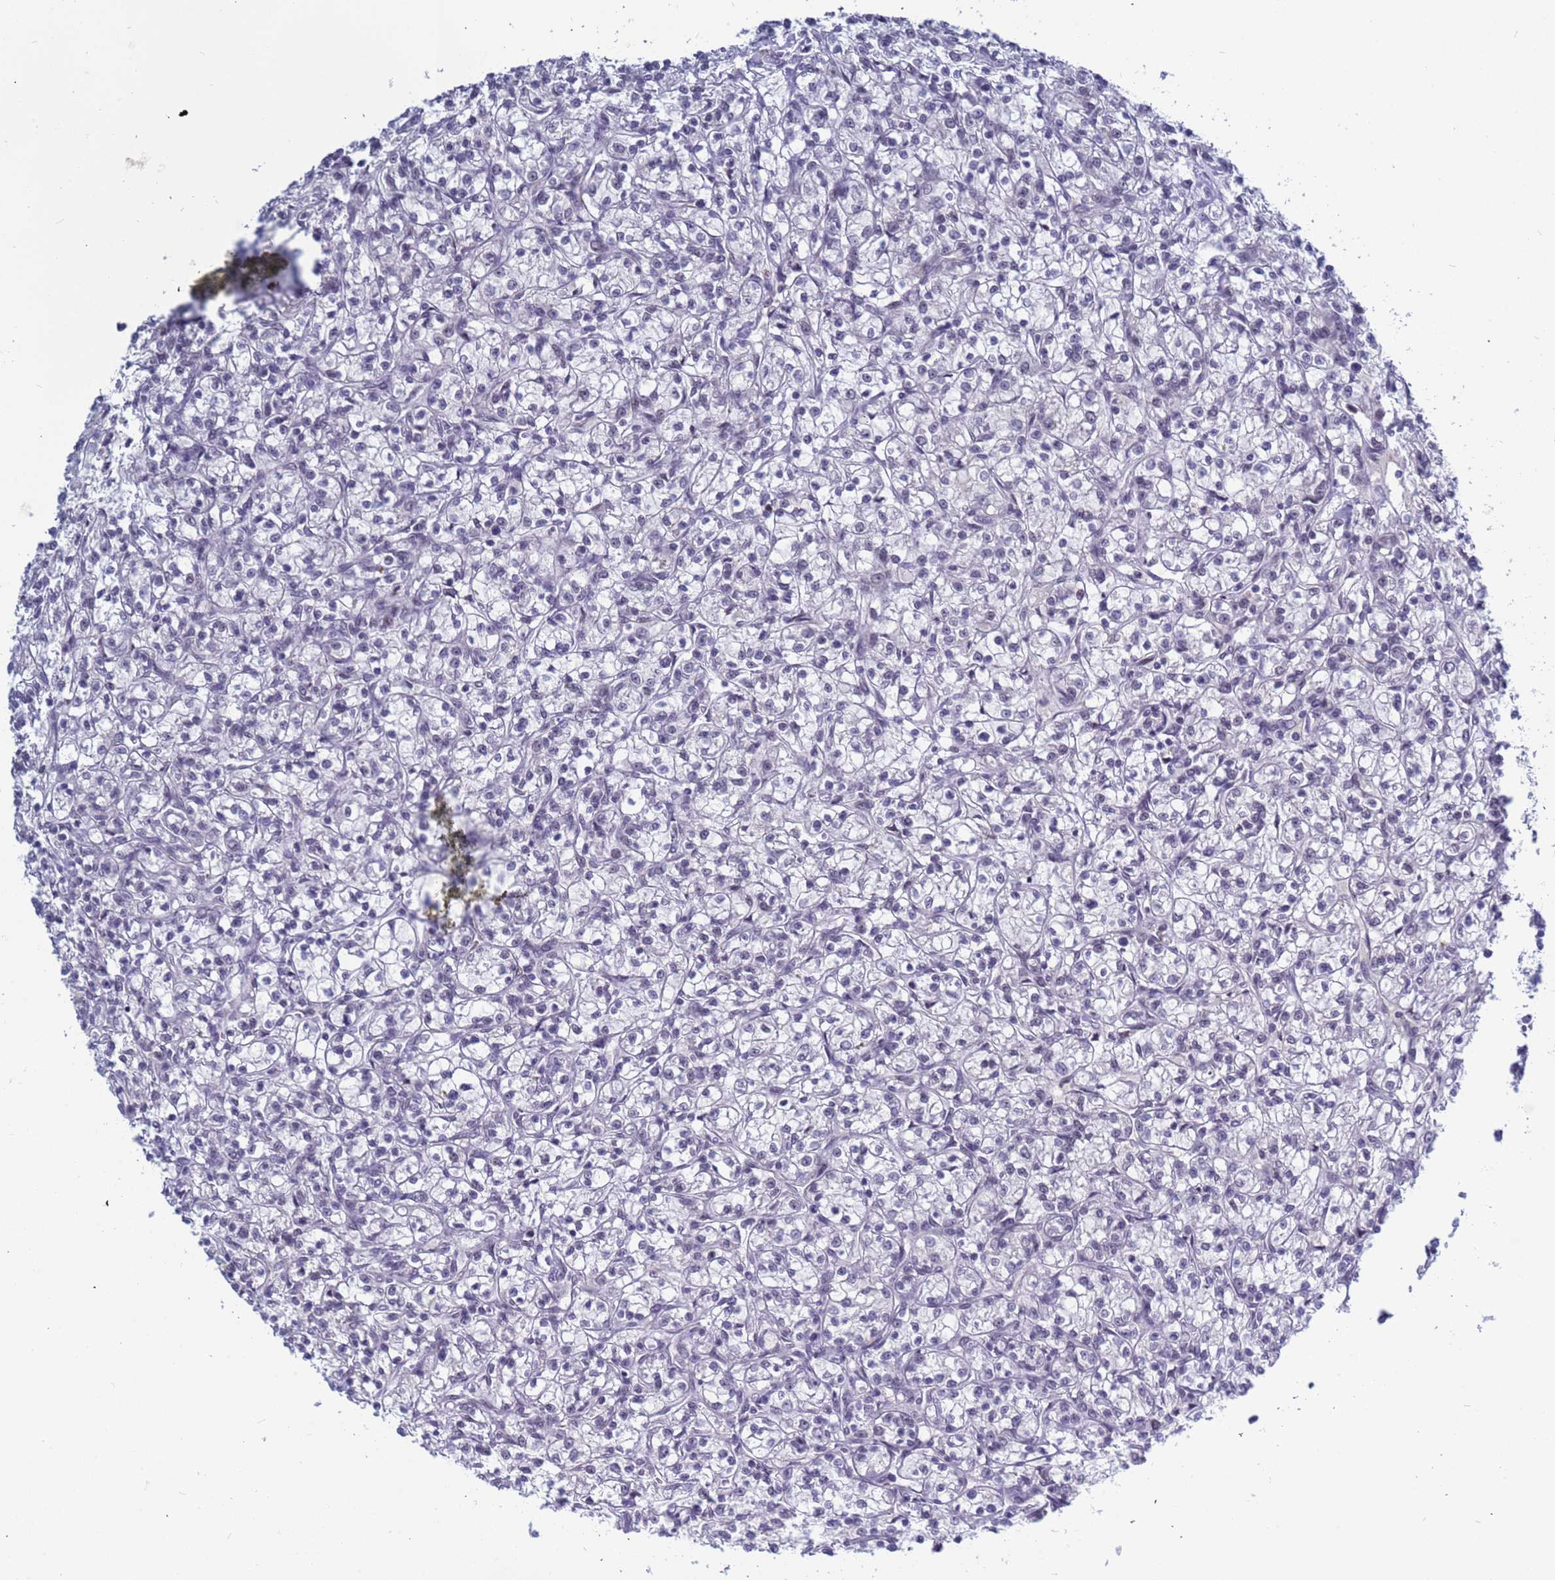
{"staining": {"intensity": "negative", "quantity": "none", "location": "none"}, "tissue": "renal cancer", "cell_type": "Tumor cells", "image_type": "cancer", "snomed": [{"axis": "morphology", "description": "Adenocarcinoma, NOS"}, {"axis": "topography", "description": "Kidney"}], "caption": "This is an immunohistochemistry (IHC) photomicrograph of renal cancer (adenocarcinoma). There is no positivity in tumor cells.", "gene": "CXorf65", "patient": {"sex": "female", "age": 59}}